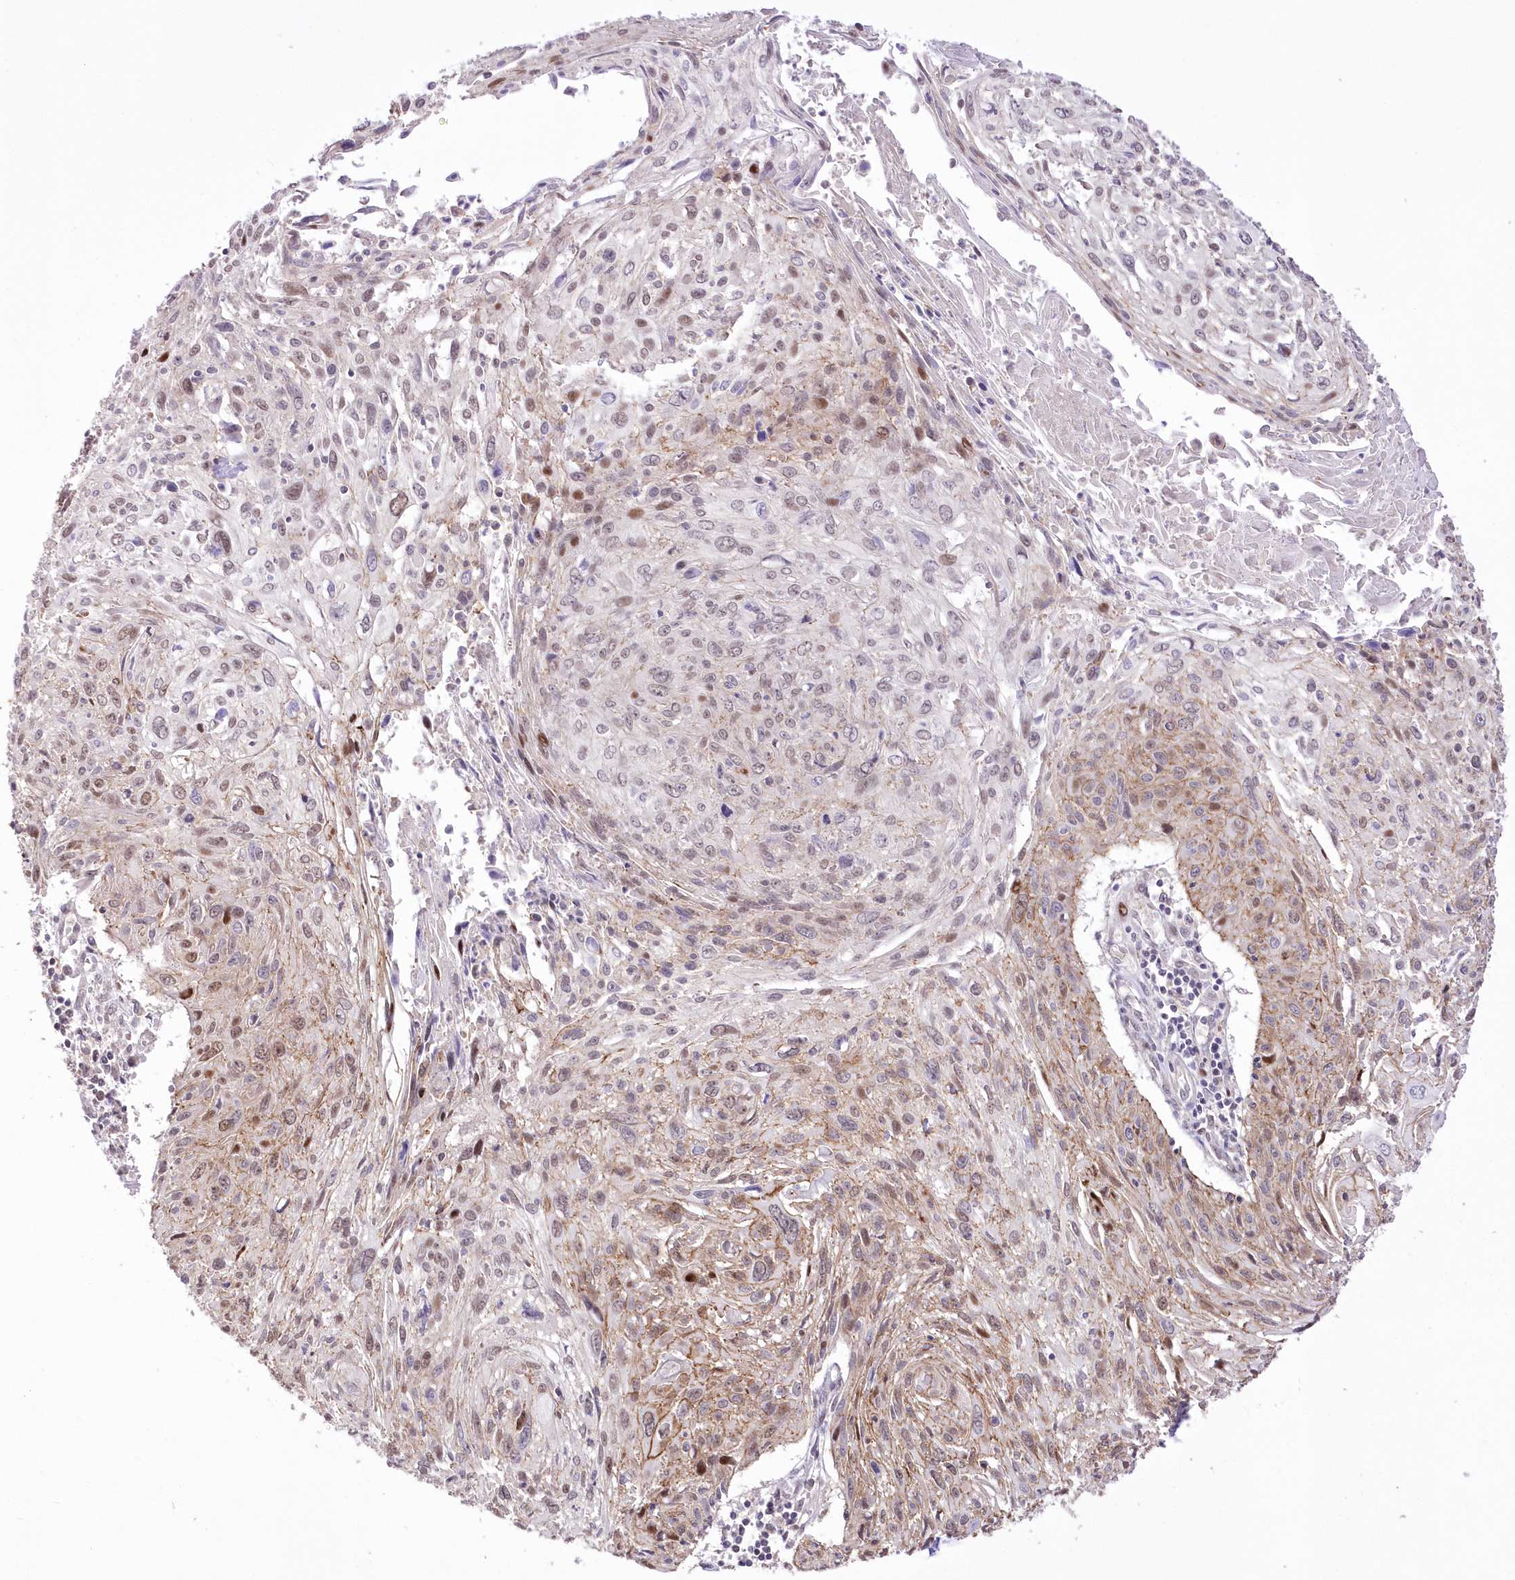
{"staining": {"intensity": "moderate", "quantity": "25%-75%", "location": "cytoplasmic/membranous,nuclear"}, "tissue": "cervical cancer", "cell_type": "Tumor cells", "image_type": "cancer", "snomed": [{"axis": "morphology", "description": "Squamous cell carcinoma, NOS"}, {"axis": "topography", "description": "Cervix"}], "caption": "Cervical cancer (squamous cell carcinoma) stained with DAB immunohistochemistry (IHC) demonstrates medium levels of moderate cytoplasmic/membranous and nuclear expression in approximately 25%-75% of tumor cells. (IHC, brightfield microscopy, high magnification).", "gene": "FAM241B", "patient": {"sex": "female", "age": 51}}